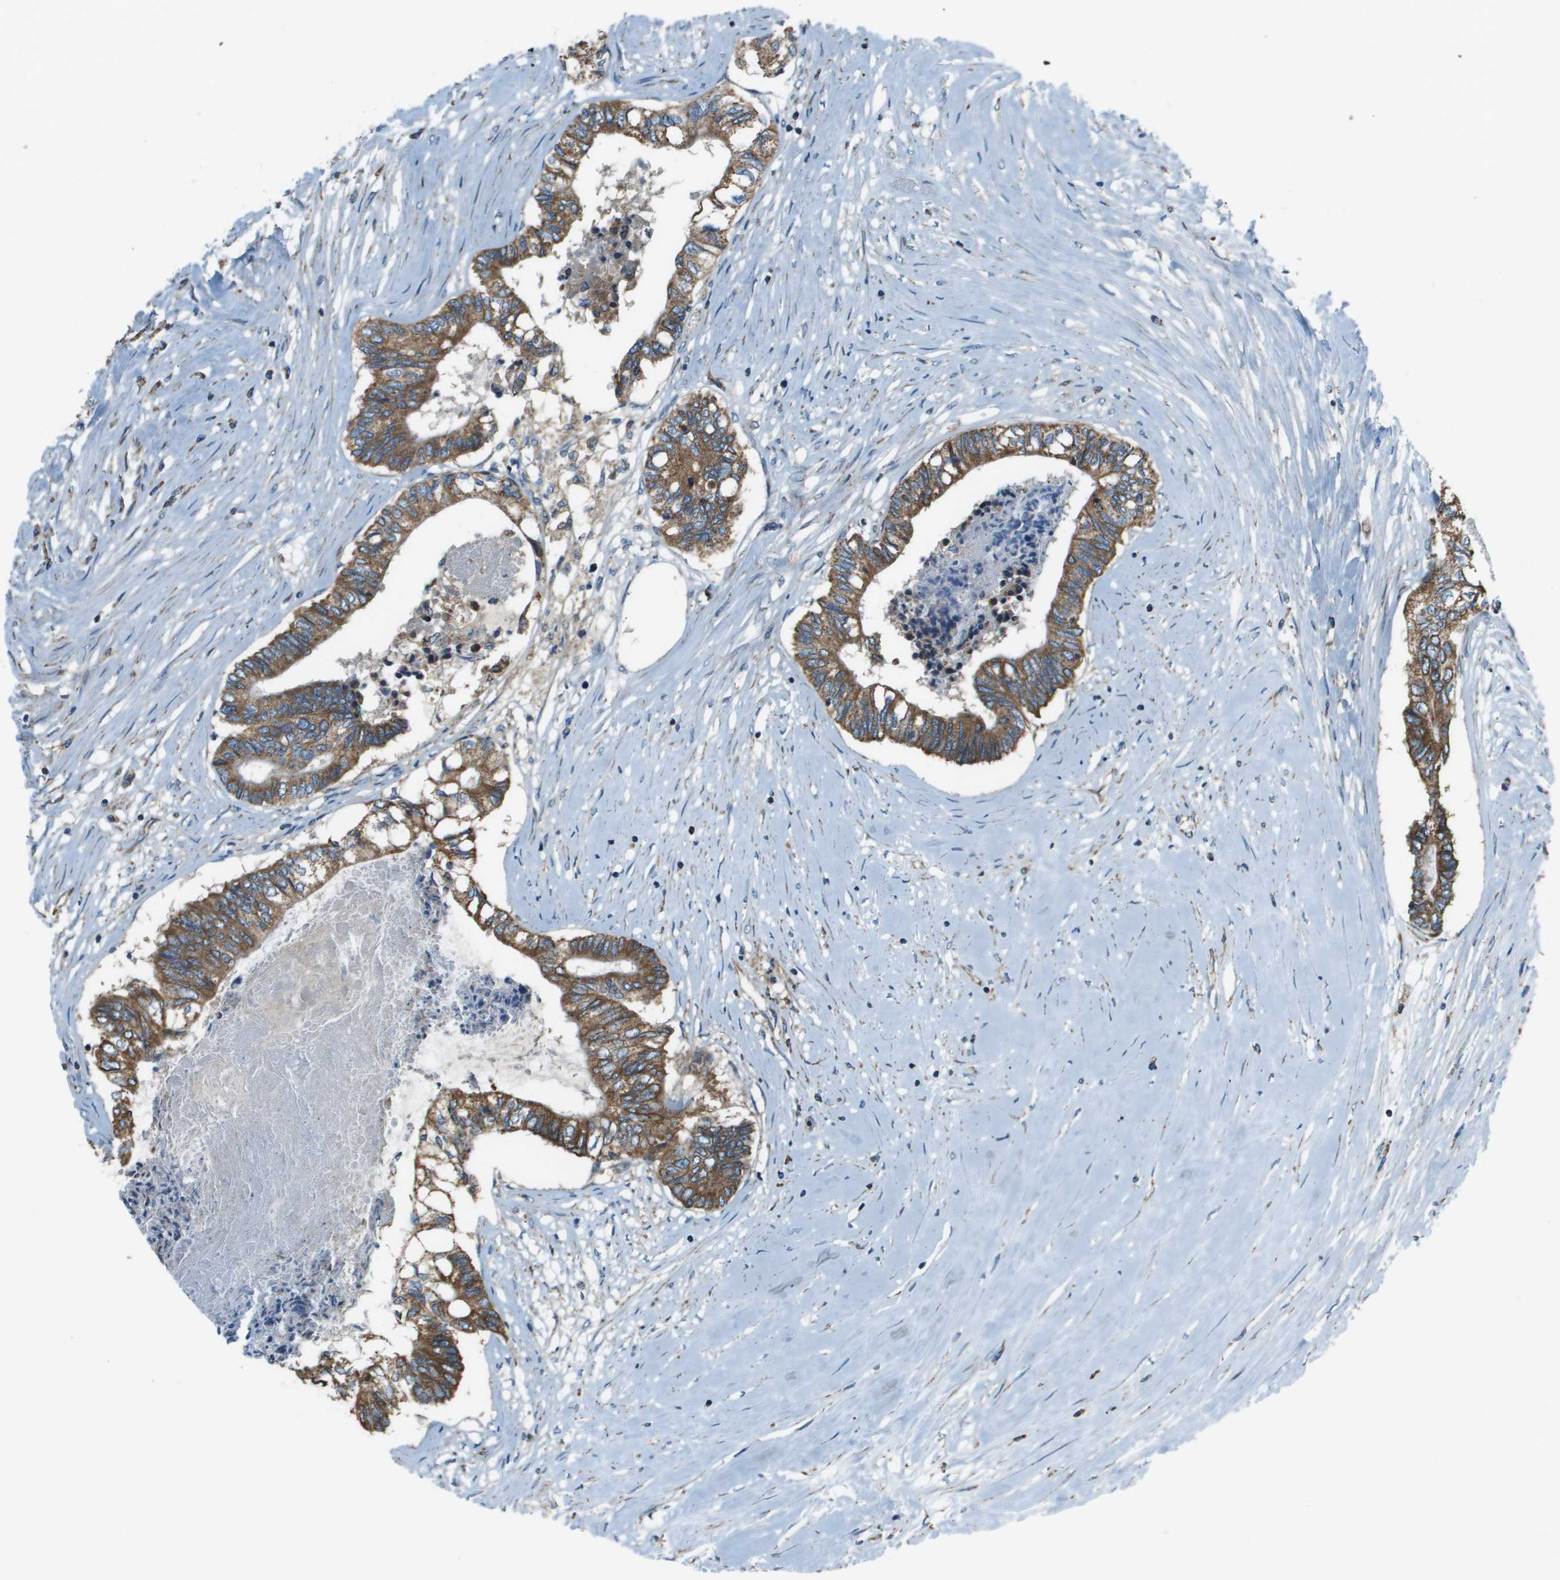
{"staining": {"intensity": "moderate", "quantity": ">75%", "location": "cytoplasmic/membranous"}, "tissue": "colorectal cancer", "cell_type": "Tumor cells", "image_type": "cancer", "snomed": [{"axis": "morphology", "description": "Adenocarcinoma, NOS"}, {"axis": "topography", "description": "Rectum"}], "caption": "Colorectal adenocarcinoma stained with immunohistochemistry (IHC) shows moderate cytoplasmic/membranous expression in about >75% of tumor cells. (DAB IHC, brown staining for protein, blue staining for nuclei).", "gene": "TMEM51", "patient": {"sex": "male", "age": 63}}